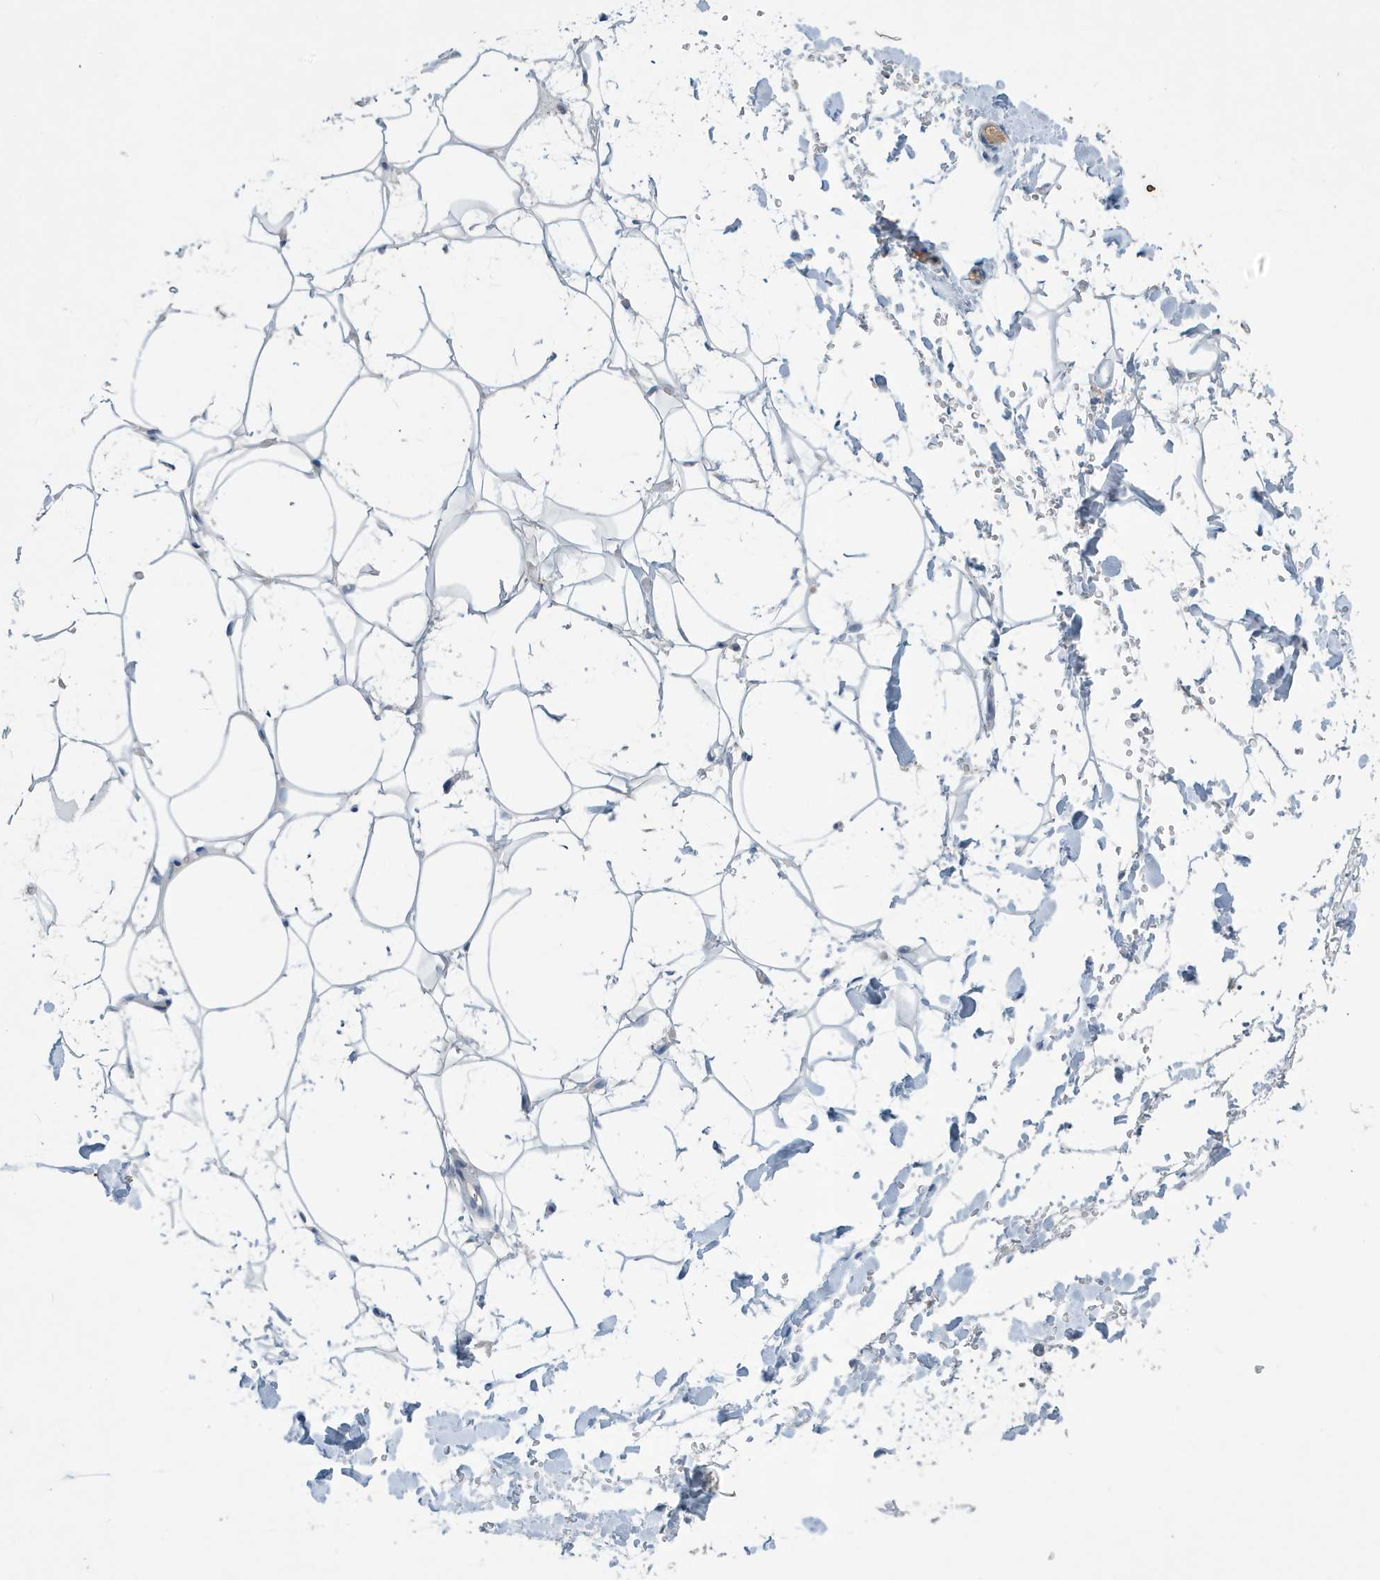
{"staining": {"intensity": "negative", "quantity": "none", "location": "none"}, "tissue": "adipose tissue", "cell_type": "Adipocytes", "image_type": "normal", "snomed": [{"axis": "morphology", "description": "Normal tissue, NOS"}, {"axis": "topography", "description": "Breast"}], "caption": "This is a micrograph of IHC staining of unremarkable adipose tissue, which shows no staining in adipocytes.", "gene": "UGT2B4", "patient": {"sex": "female", "age": 26}}